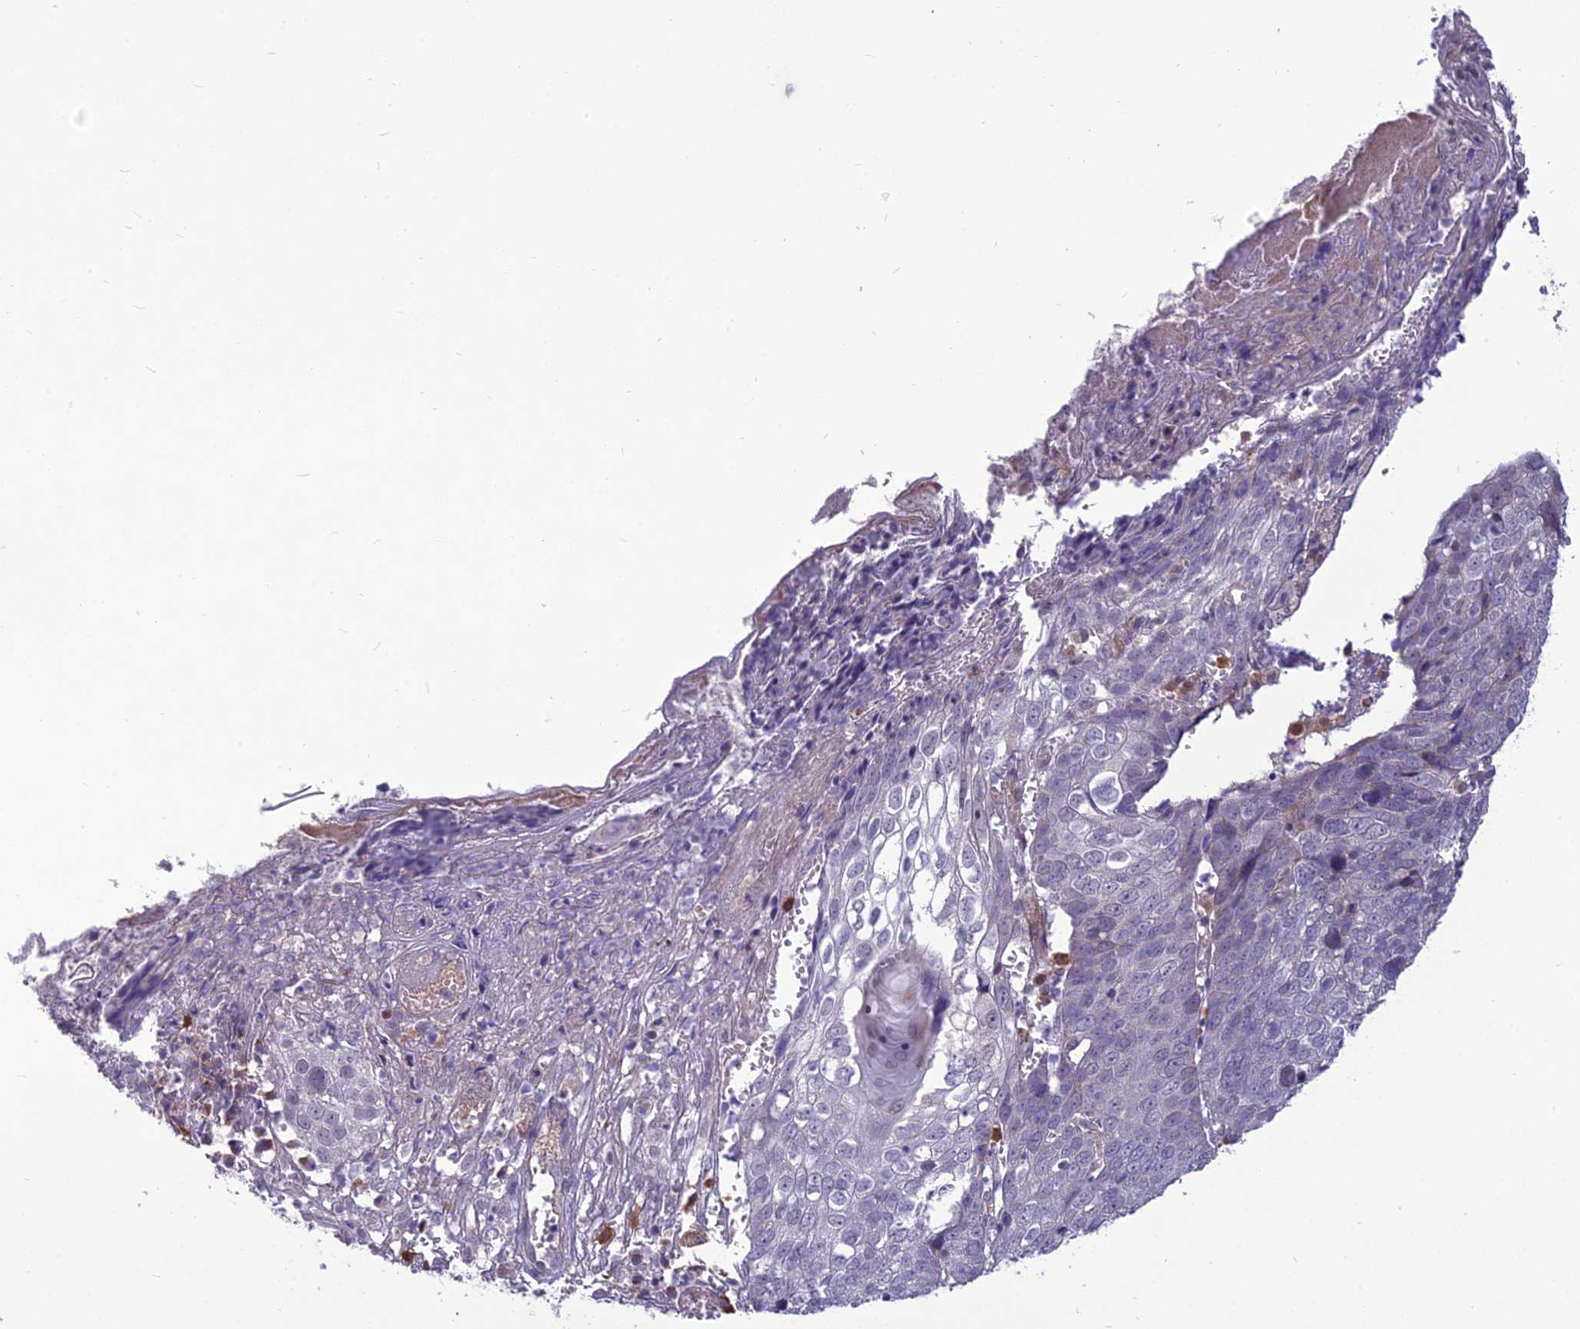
{"staining": {"intensity": "negative", "quantity": "none", "location": "none"}, "tissue": "skin cancer", "cell_type": "Tumor cells", "image_type": "cancer", "snomed": [{"axis": "morphology", "description": "Squamous cell carcinoma, NOS"}, {"axis": "topography", "description": "Skin"}], "caption": "Tumor cells show no significant protein expression in skin squamous cell carcinoma.", "gene": "FBRS", "patient": {"sex": "male", "age": 71}}